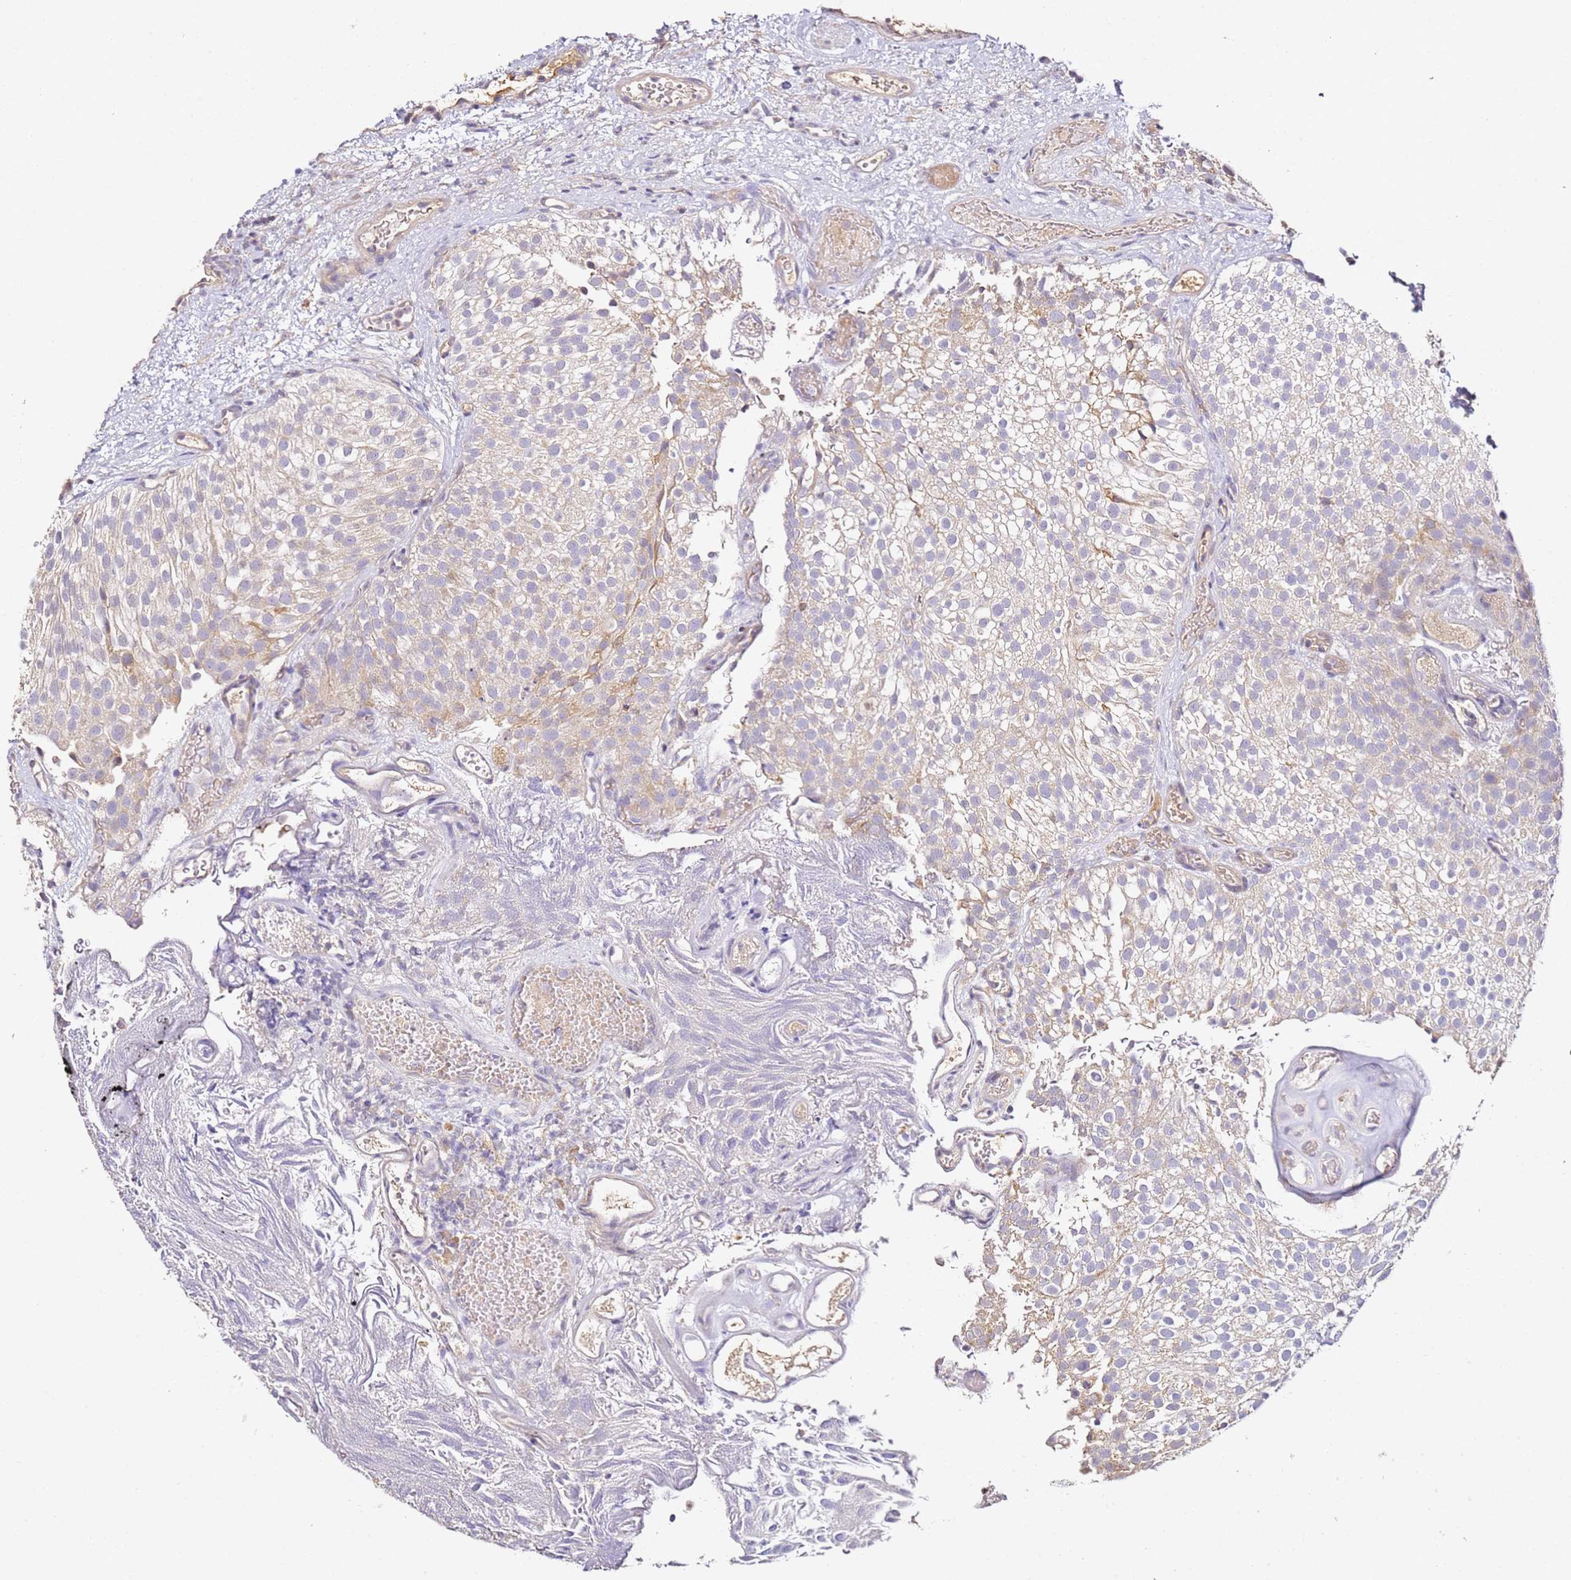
{"staining": {"intensity": "negative", "quantity": "none", "location": "none"}, "tissue": "urothelial cancer", "cell_type": "Tumor cells", "image_type": "cancer", "snomed": [{"axis": "morphology", "description": "Urothelial carcinoma, Low grade"}, {"axis": "topography", "description": "Urinary bladder"}], "caption": "Urothelial carcinoma (low-grade) stained for a protein using immunohistochemistry demonstrates no expression tumor cells.", "gene": "OR2B11", "patient": {"sex": "male", "age": 78}}